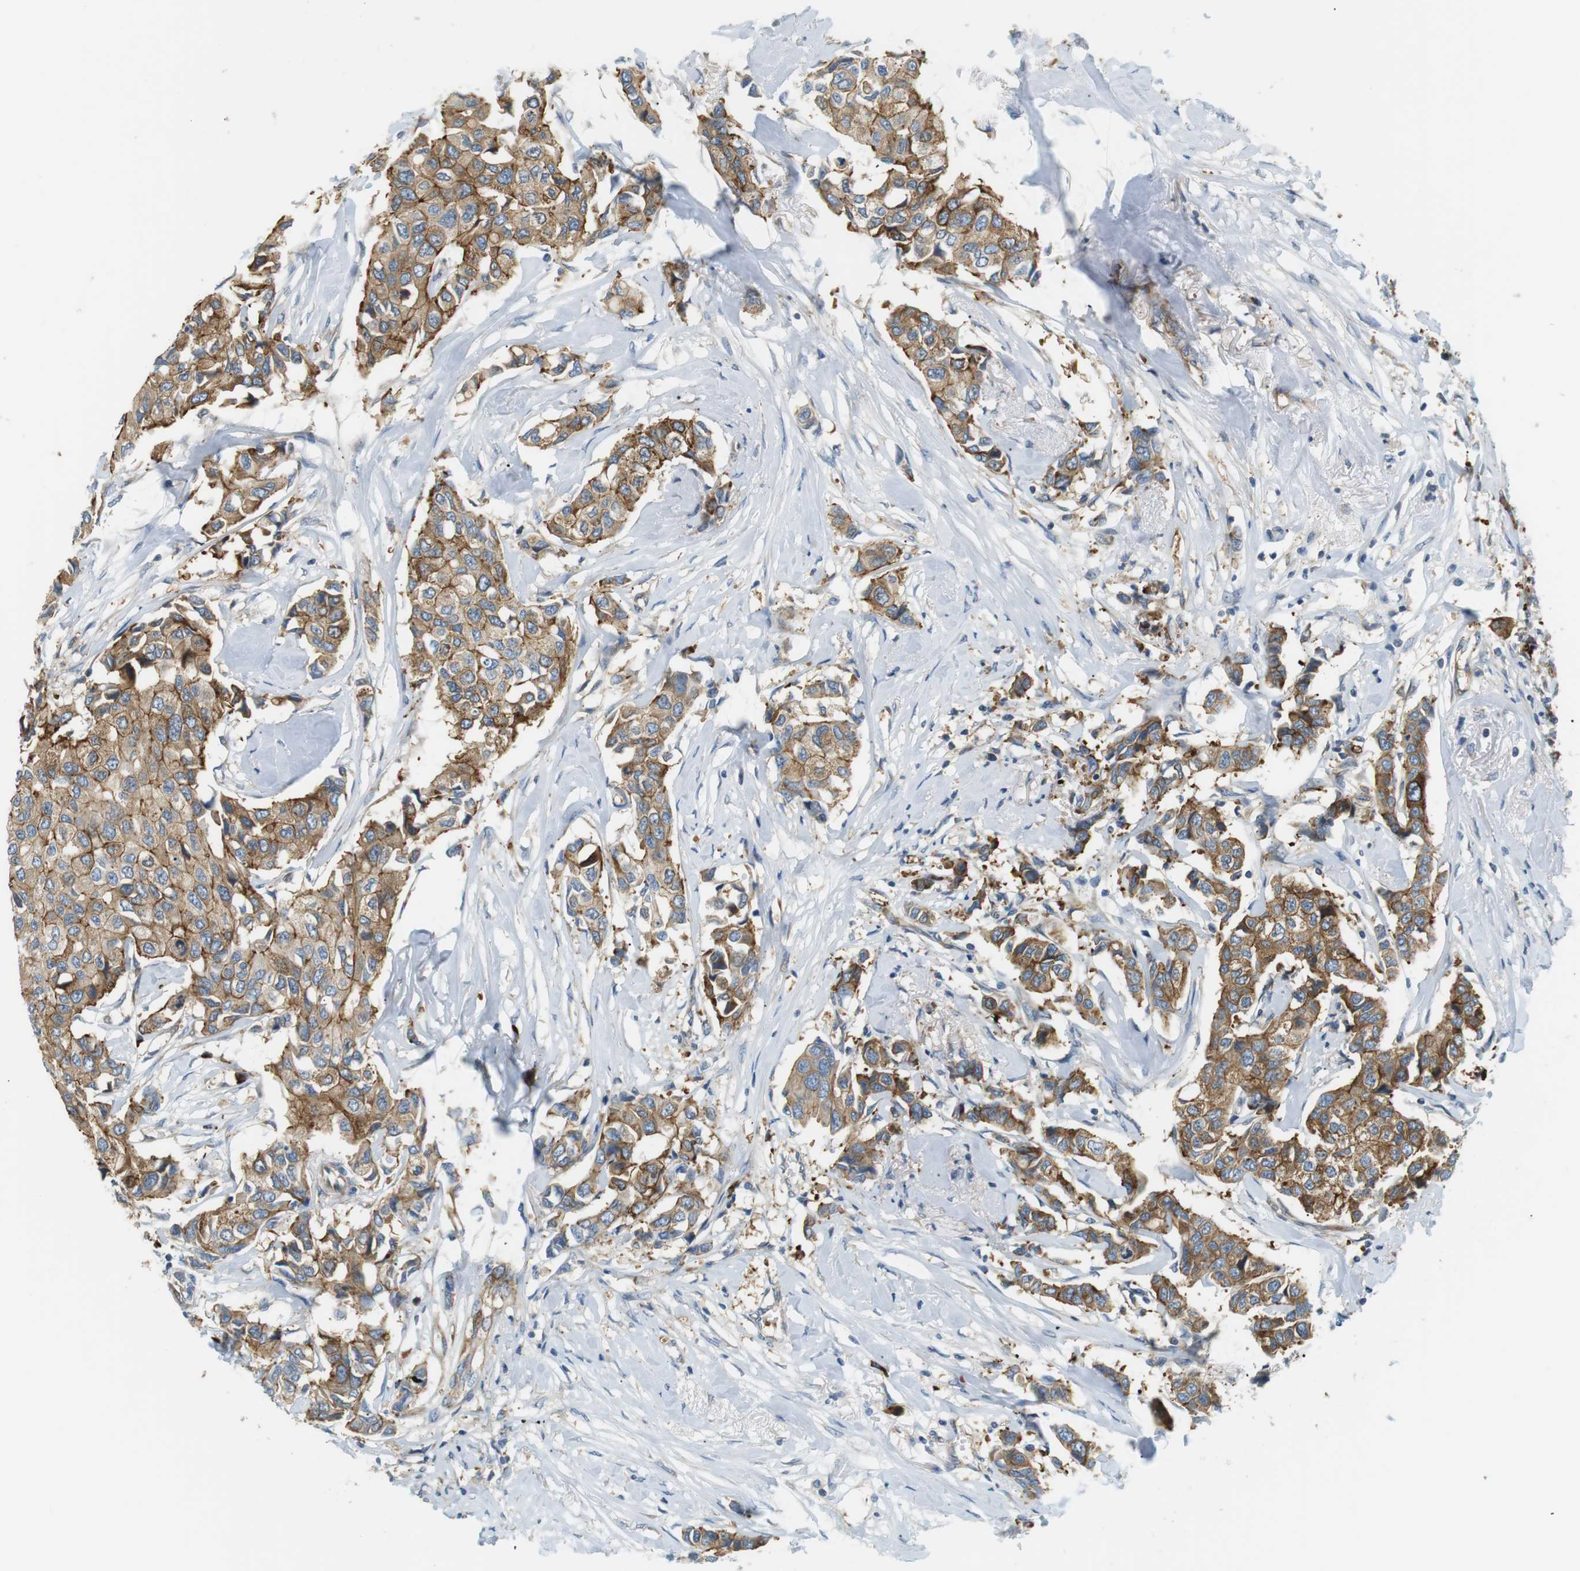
{"staining": {"intensity": "moderate", "quantity": ">75%", "location": "cytoplasmic/membranous"}, "tissue": "breast cancer", "cell_type": "Tumor cells", "image_type": "cancer", "snomed": [{"axis": "morphology", "description": "Duct carcinoma"}, {"axis": "topography", "description": "Breast"}], "caption": "There is medium levels of moderate cytoplasmic/membranous staining in tumor cells of breast cancer, as demonstrated by immunohistochemical staining (brown color).", "gene": "TMEM200A", "patient": {"sex": "female", "age": 80}}